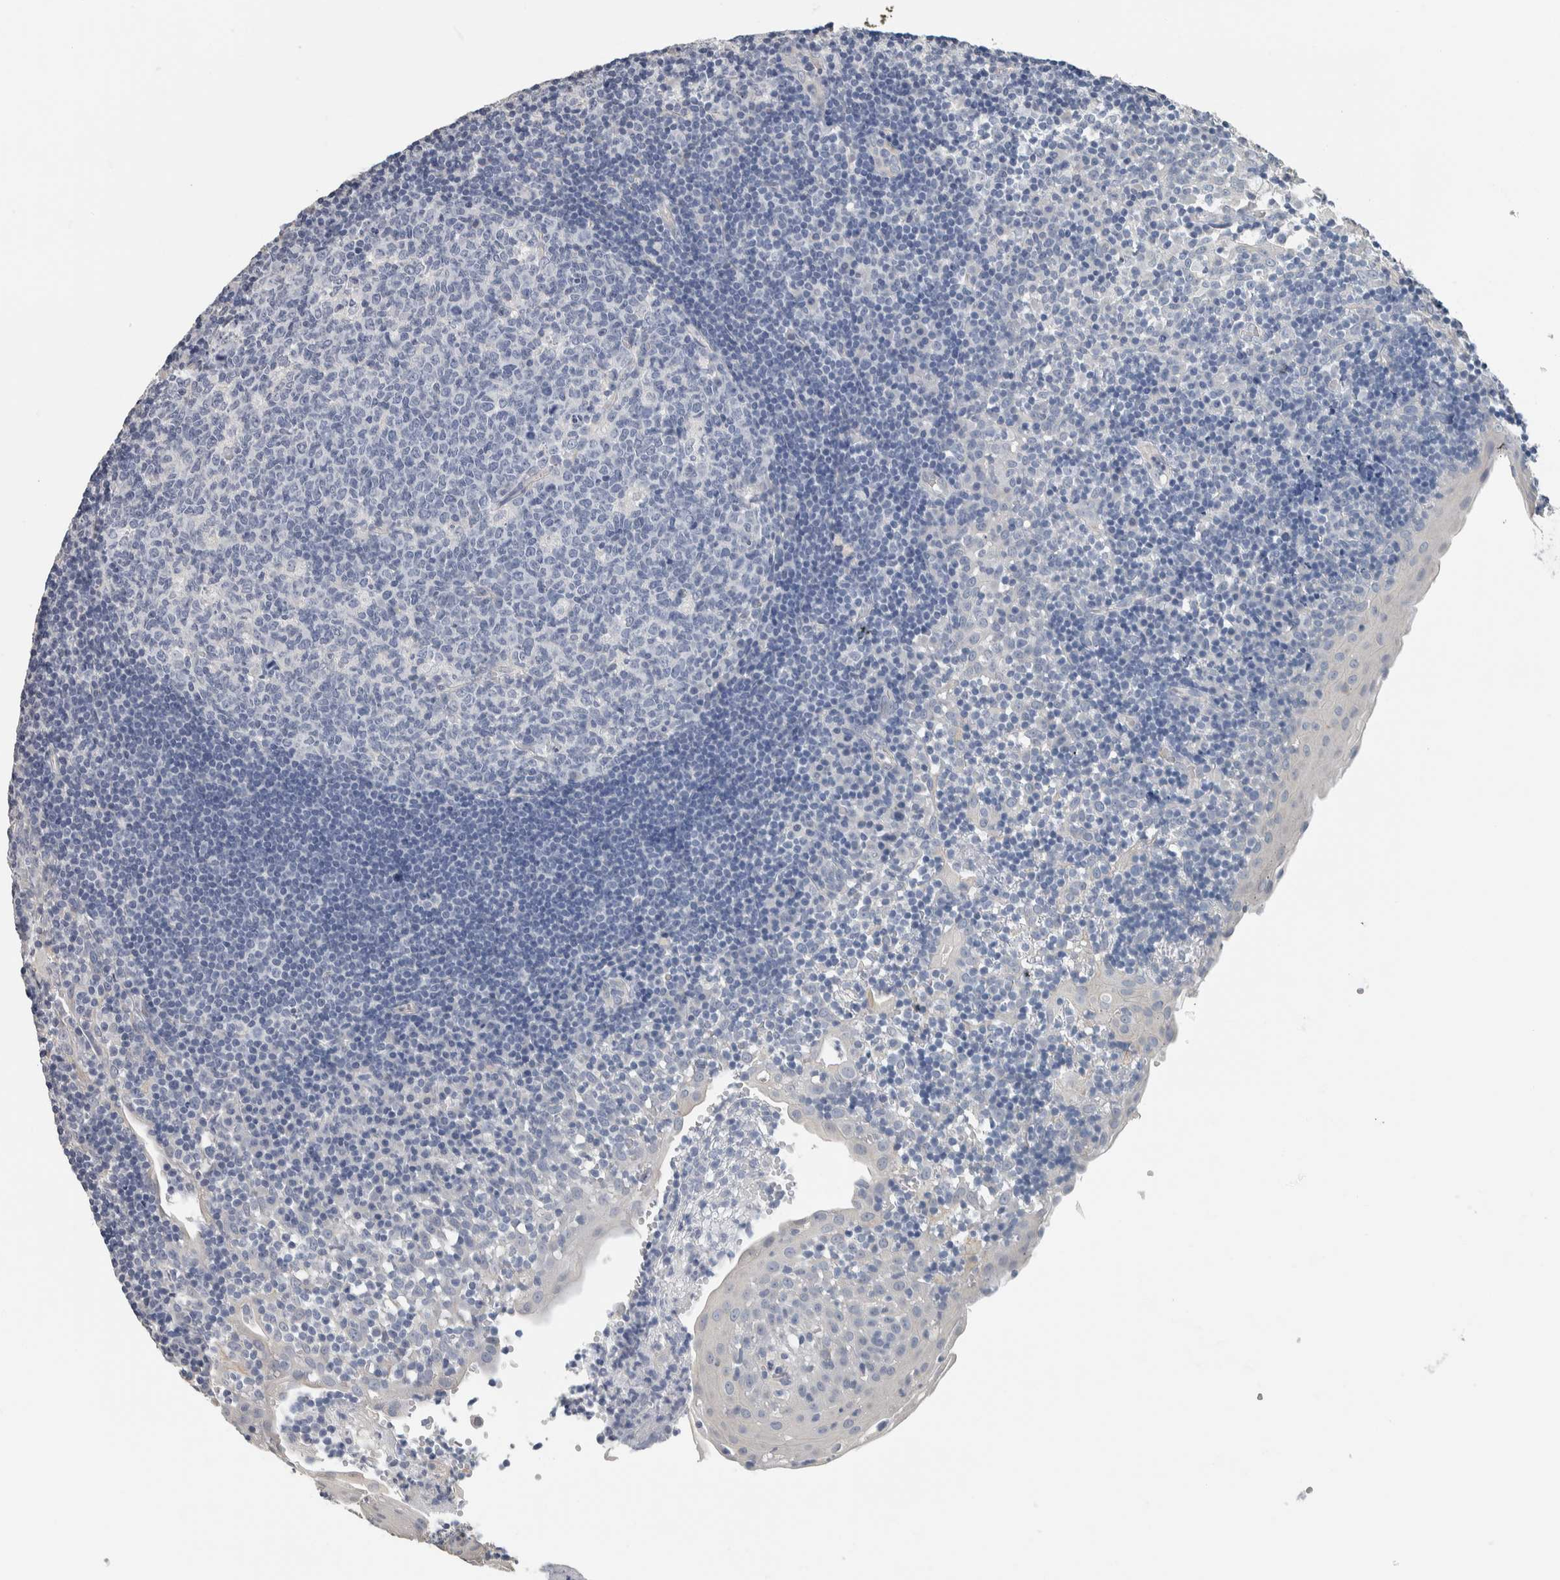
{"staining": {"intensity": "negative", "quantity": "none", "location": "none"}, "tissue": "tonsil", "cell_type": "Germinal center cells", "image_type": "normal", "snomed": [{"axis": "morphology", "description": "Normal tissue, NOS"}, {"axis": "topography", "description": "Tonsil"}], "caption": "Immunohistochemical staining of normal tonsil reveals no significant positivity in germinal center cells. (Immunohistochemistry (ihc), brightfield microscopy, high magnification).", "gene": "NEFM", "patient": {"sex": "female", "age": 40}}